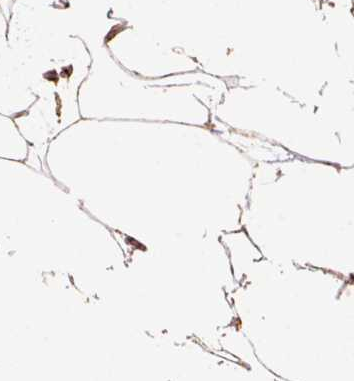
{"staining": {"intensity": "strong", "quantity": ">75%", "location": "cytoplasmic/membranous"}, "tissue": "breast cancer", "cell_type": "Tumor cells", "image_type": "cancer", "snomed": [{"axis": "morphology", "description": "Duct carcinoma"}, {"axis": "topography", "description": "Breast"}], "caption": "This histopathology image displays breast cancer stained with immunohistochemistry to label a protein in brown. The cytoplasmic/membranous of tumor cells show strong positivity for the protein. Nuclei are counter-stained blue.", "gene": "TOMM70", "patient": {"sex": "female", "age": 40}}